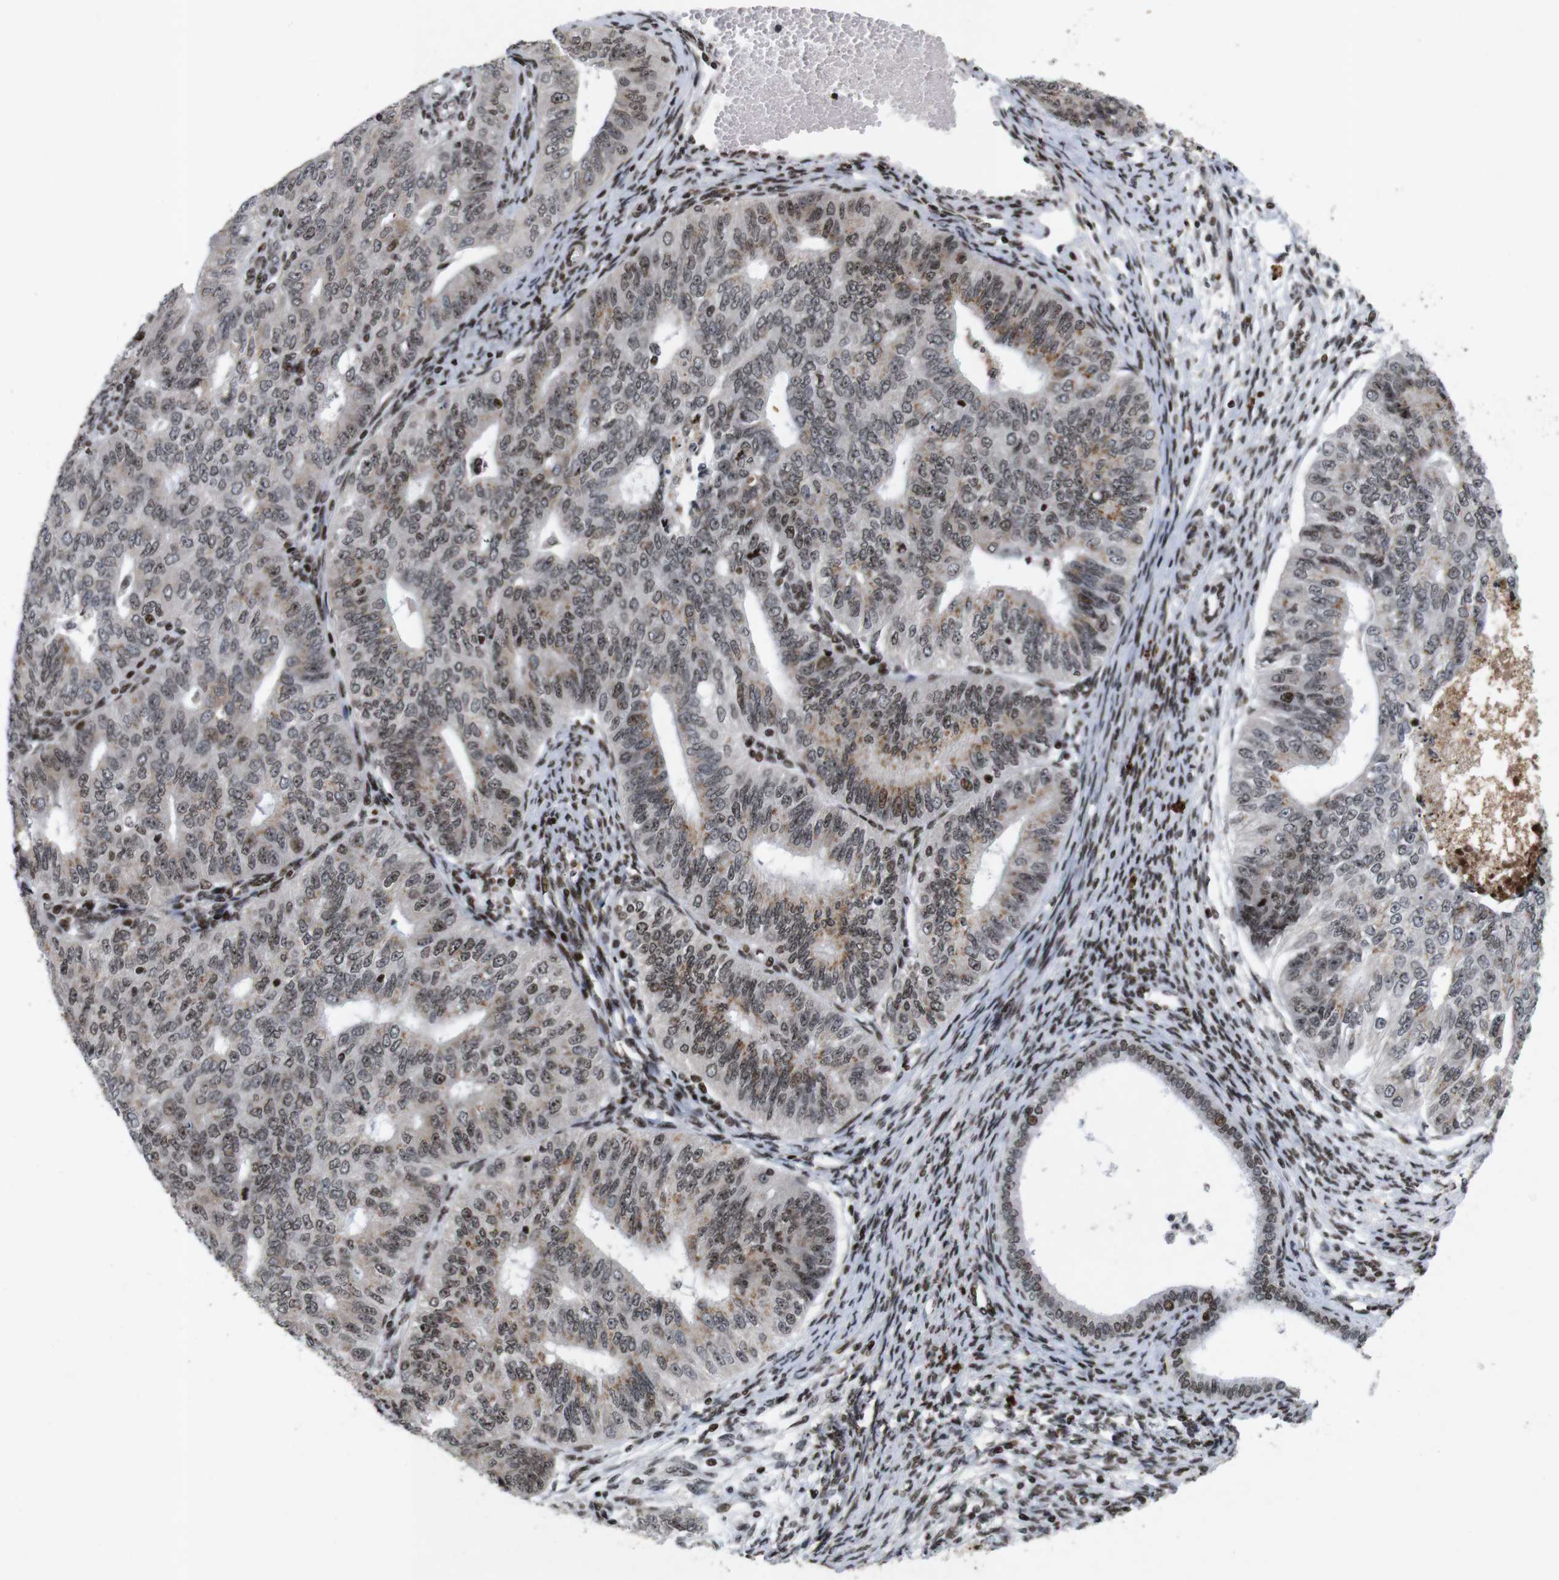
{"staining": {"intensity": "weak", "quantity": ">75%", "location": "nuclear"}, "tissue": "endometrial cancer", "cell_type": "Tumor cells", "image_type": "cancer", "snomed": [{"axis": "morphology", "description": "Adenocarcinoma, NOS"}, {"axis": "topography", "description": "Endometrium"}], "caption": "IHC of human endometrial cancer (adenocarcinoma) exhibits low levels of weak nuclear staining in about >75% of tumor cells.", "gene": "MAGEH1", "patient": {"sex": "female", "age": 32}}